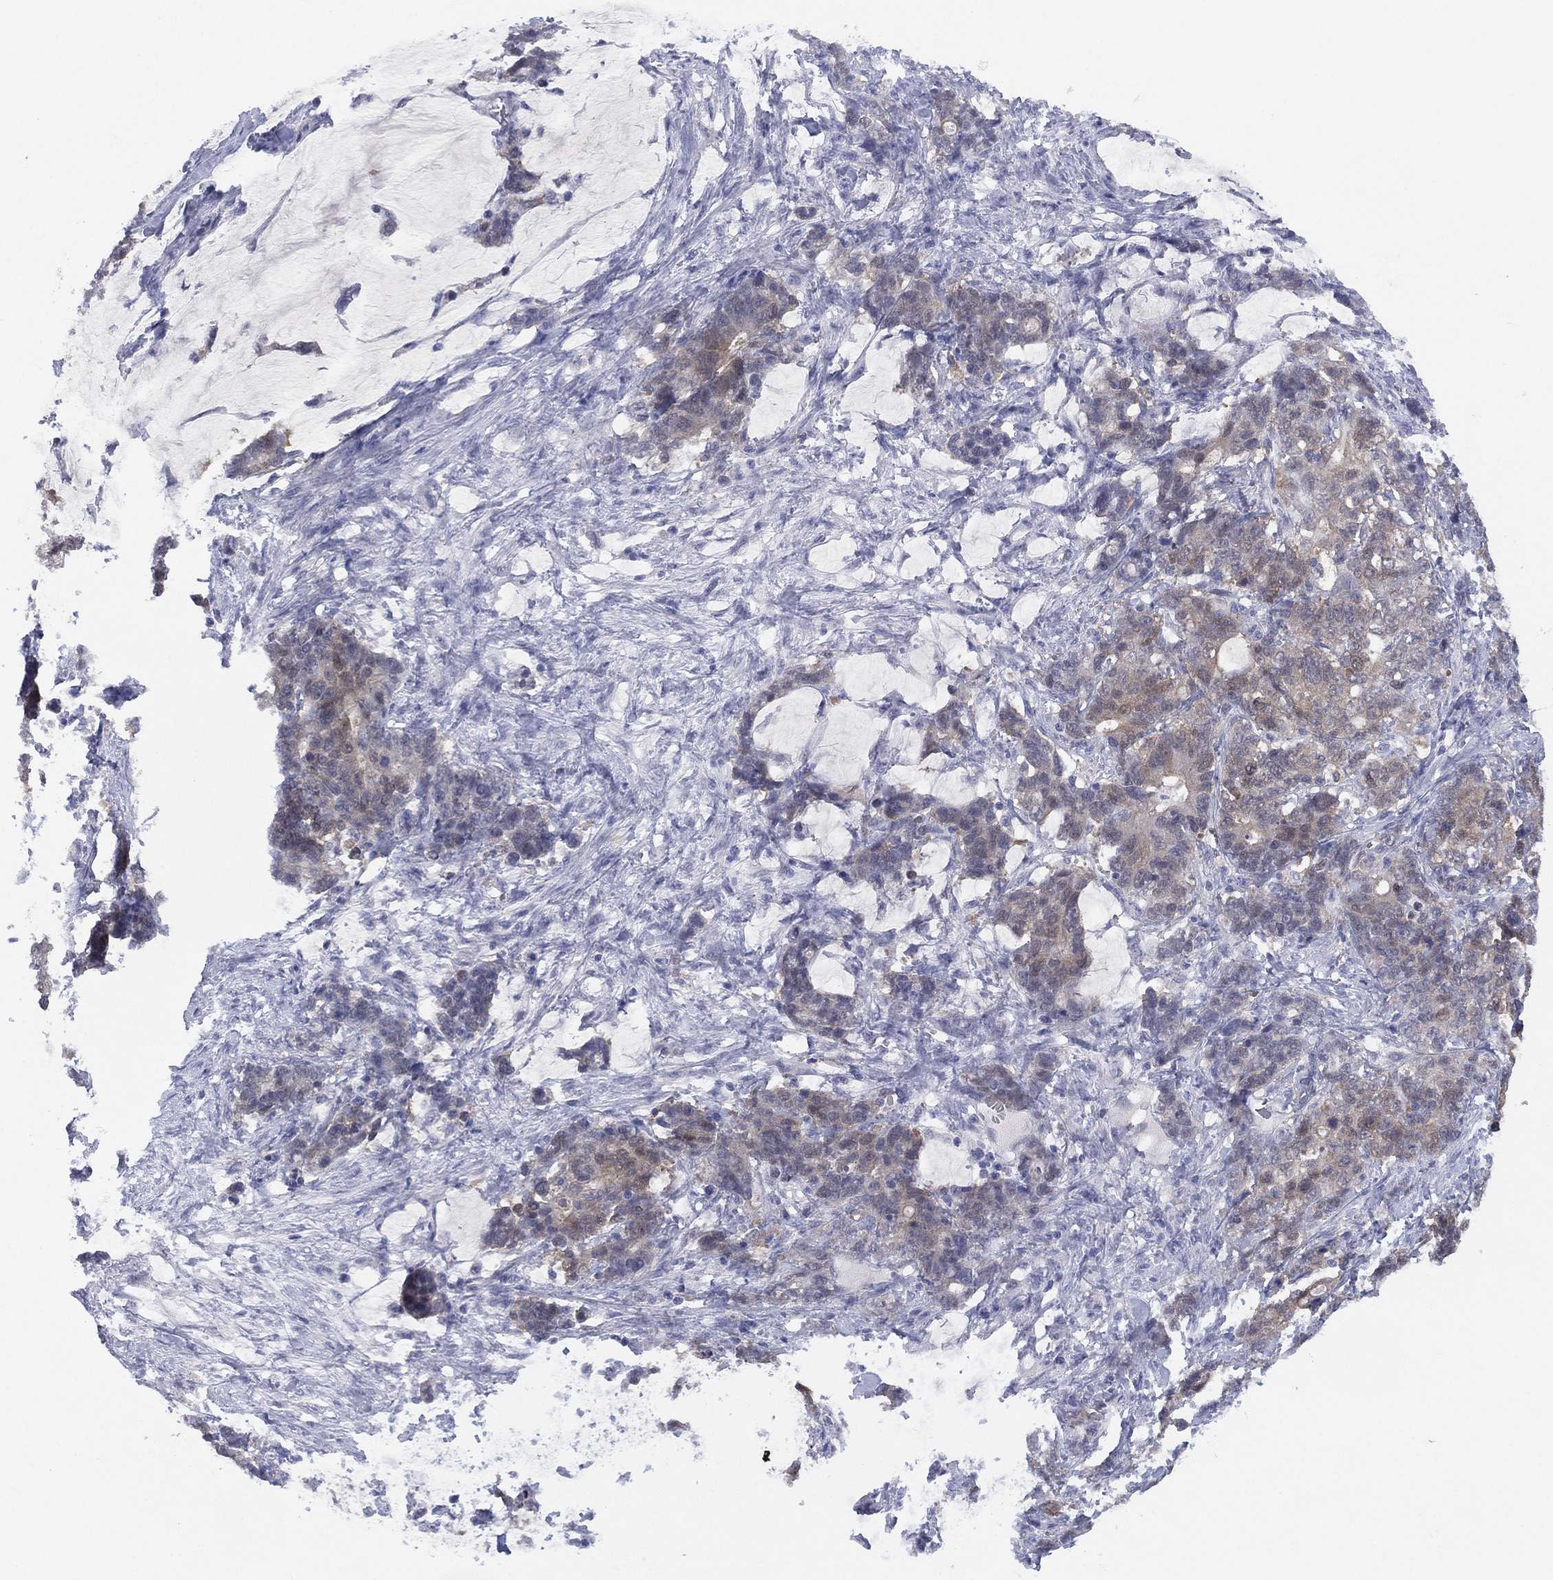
{"staining": {"intensity": "weak", "quantity": "<25%", "location": "cytoplasmic/membranous"}, "tissue": "stomach cancer", "cell_type": "Tumor cells", "image_type": "cancer", "snomed": [{"axis": "morphology", "description": "Normal tissue, NOS"}, {"axis": "morphology", "description": "Adenocarcinoma, NOS"}, {"axis": "topography", "description": "Stomach"}], "caption": "A high-resolution image shows IHC staining of stomach cancer (adenocarcinoma), which displays no significant staining in tumor cells.", "gene": "DDAH1", "patient": {"sex": "female", "age": 64}}